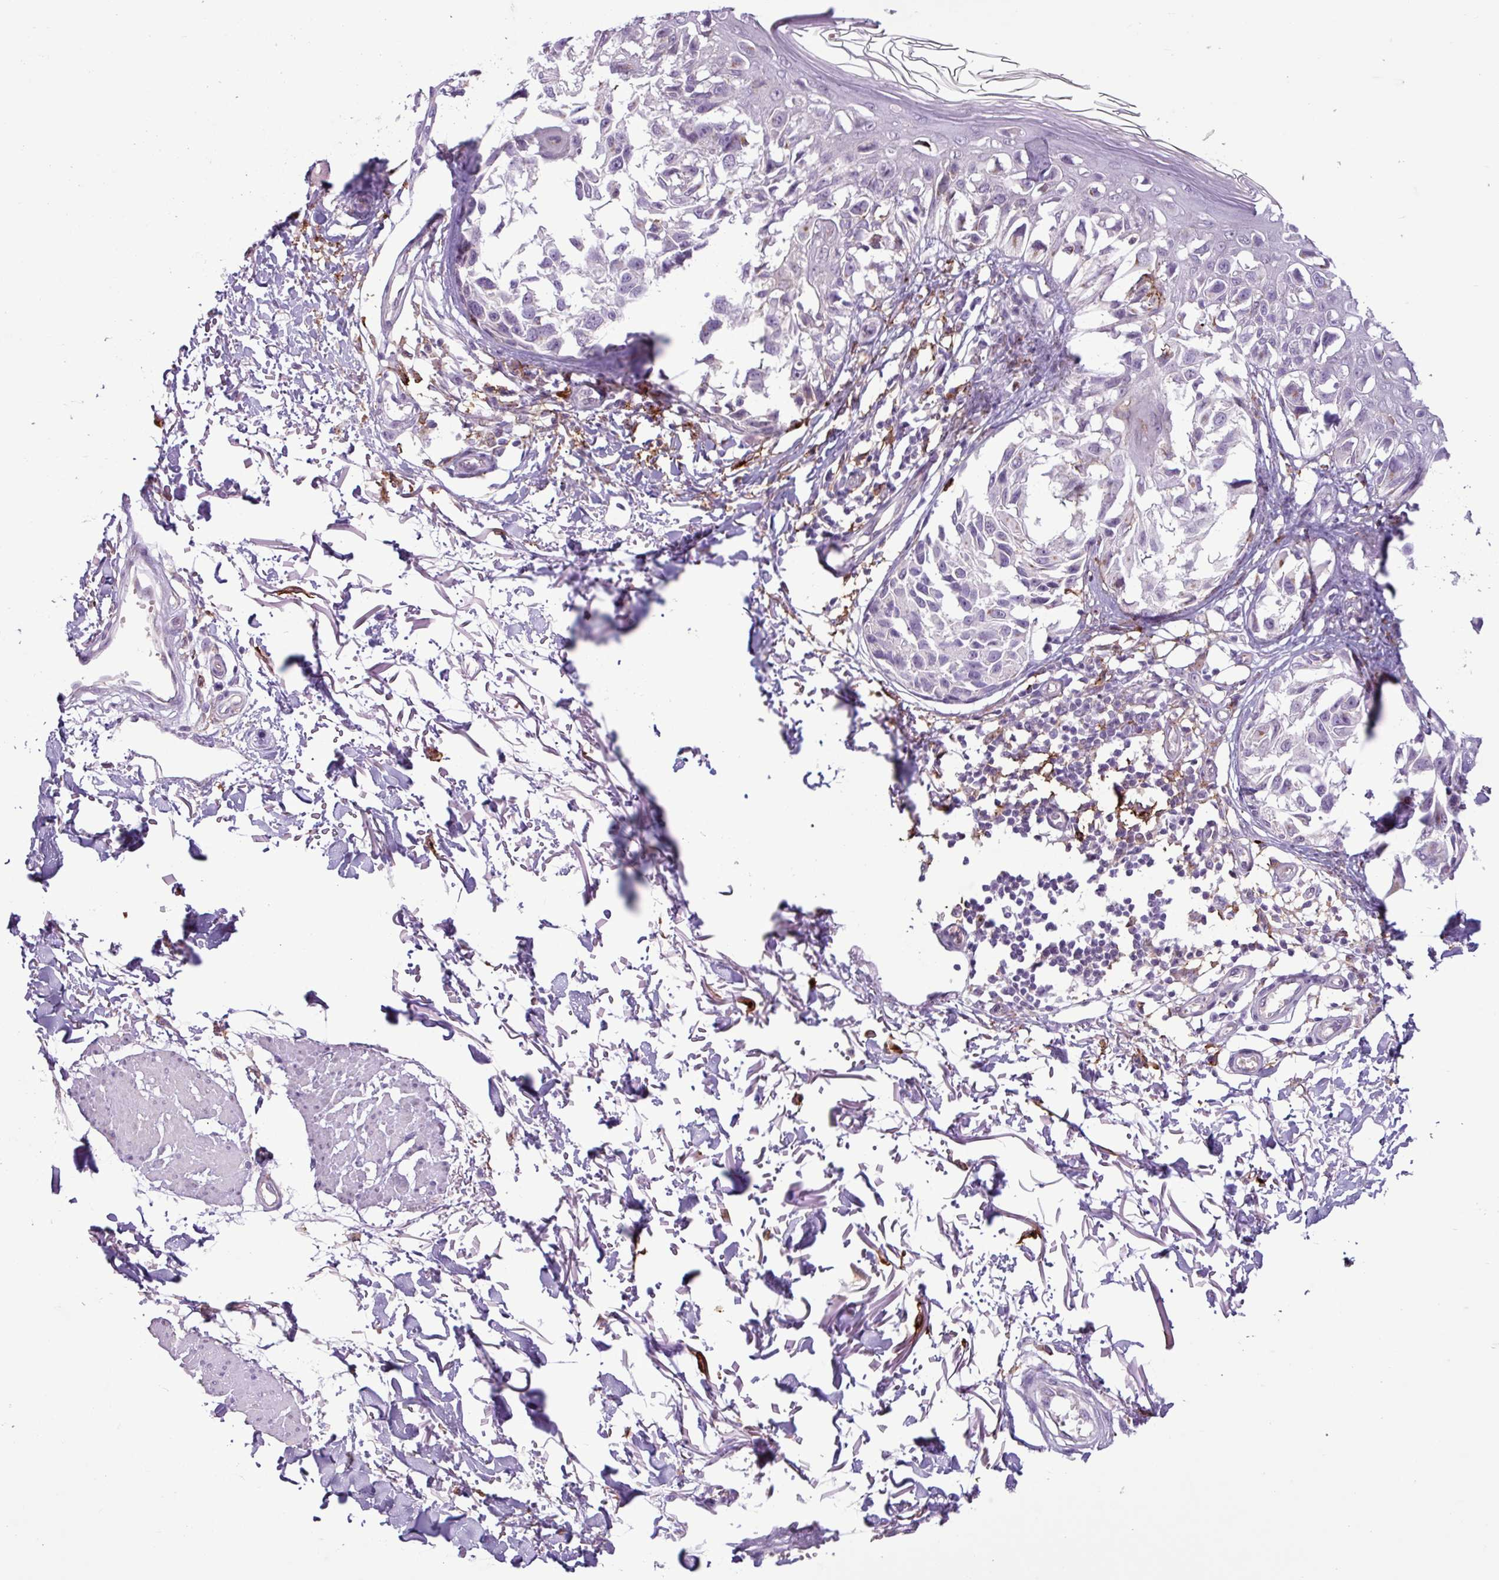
{"staining": {"intensity": "negative", "quantity": "none", "location": "none"}, "tissue": "melanoma", "cell_type": "Tumor cells", "image_type": "cancer", "snomed": [{"axis": "morphology", "description": "Malignant melanoma, NOS"}, {"axis": "topography", "description": "Skin"}], "caption": "Immunohistochemistry of melanoma displays no expression in tumor cells. (DAB (3,3'-diaminobenzidine) immunohistochemistry visualized using brightfield microscopy, high magnification).", "gene": "C9orf24", "patient": {"sex": "male", "age": 73}}